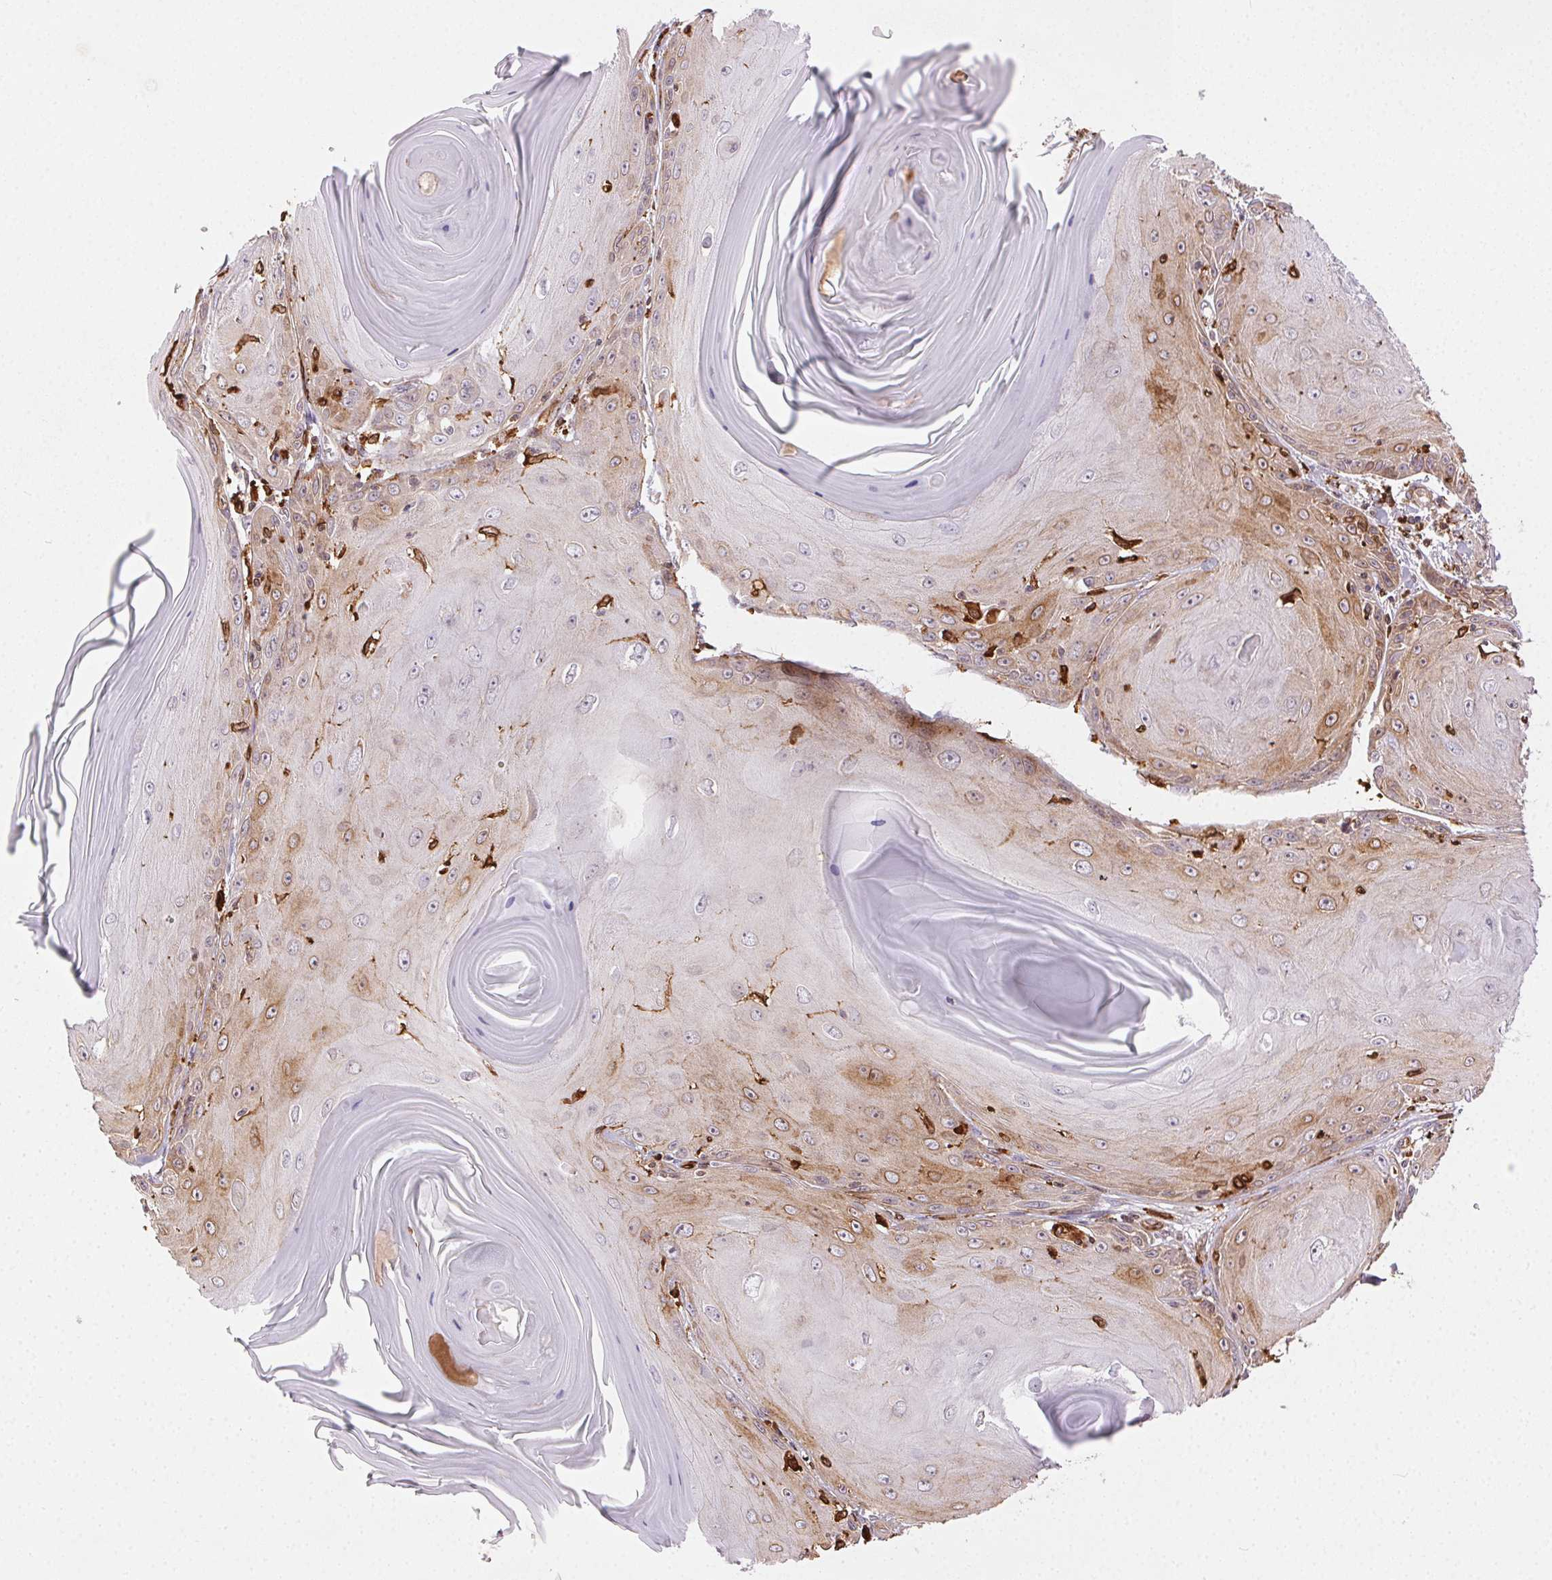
{"staining": {"intensity": "weak", "quantity": "25%-75%", "location": "cytoplasmic/membranous"}, "tissue": "skin cancer", "cell_type": "Tumor cells", "image_type": "cancer", "snomed": [{"axis": "morphology", "description": "Squamous cell carcinoma, NOS"}, {"axis": "topography", "description": "Skin"}, {"axis": "topography", "description": "Vulva"}], "caption": "Immunohistochemistry (DAB) staining of human skin squamous cell carcinoma shows weak cytoplasmic/membranous protein positivity in approximately 25%-75% of tumor cells.", "gene": "RNASET2", "patient": {"sex": "female", "age": 85}}